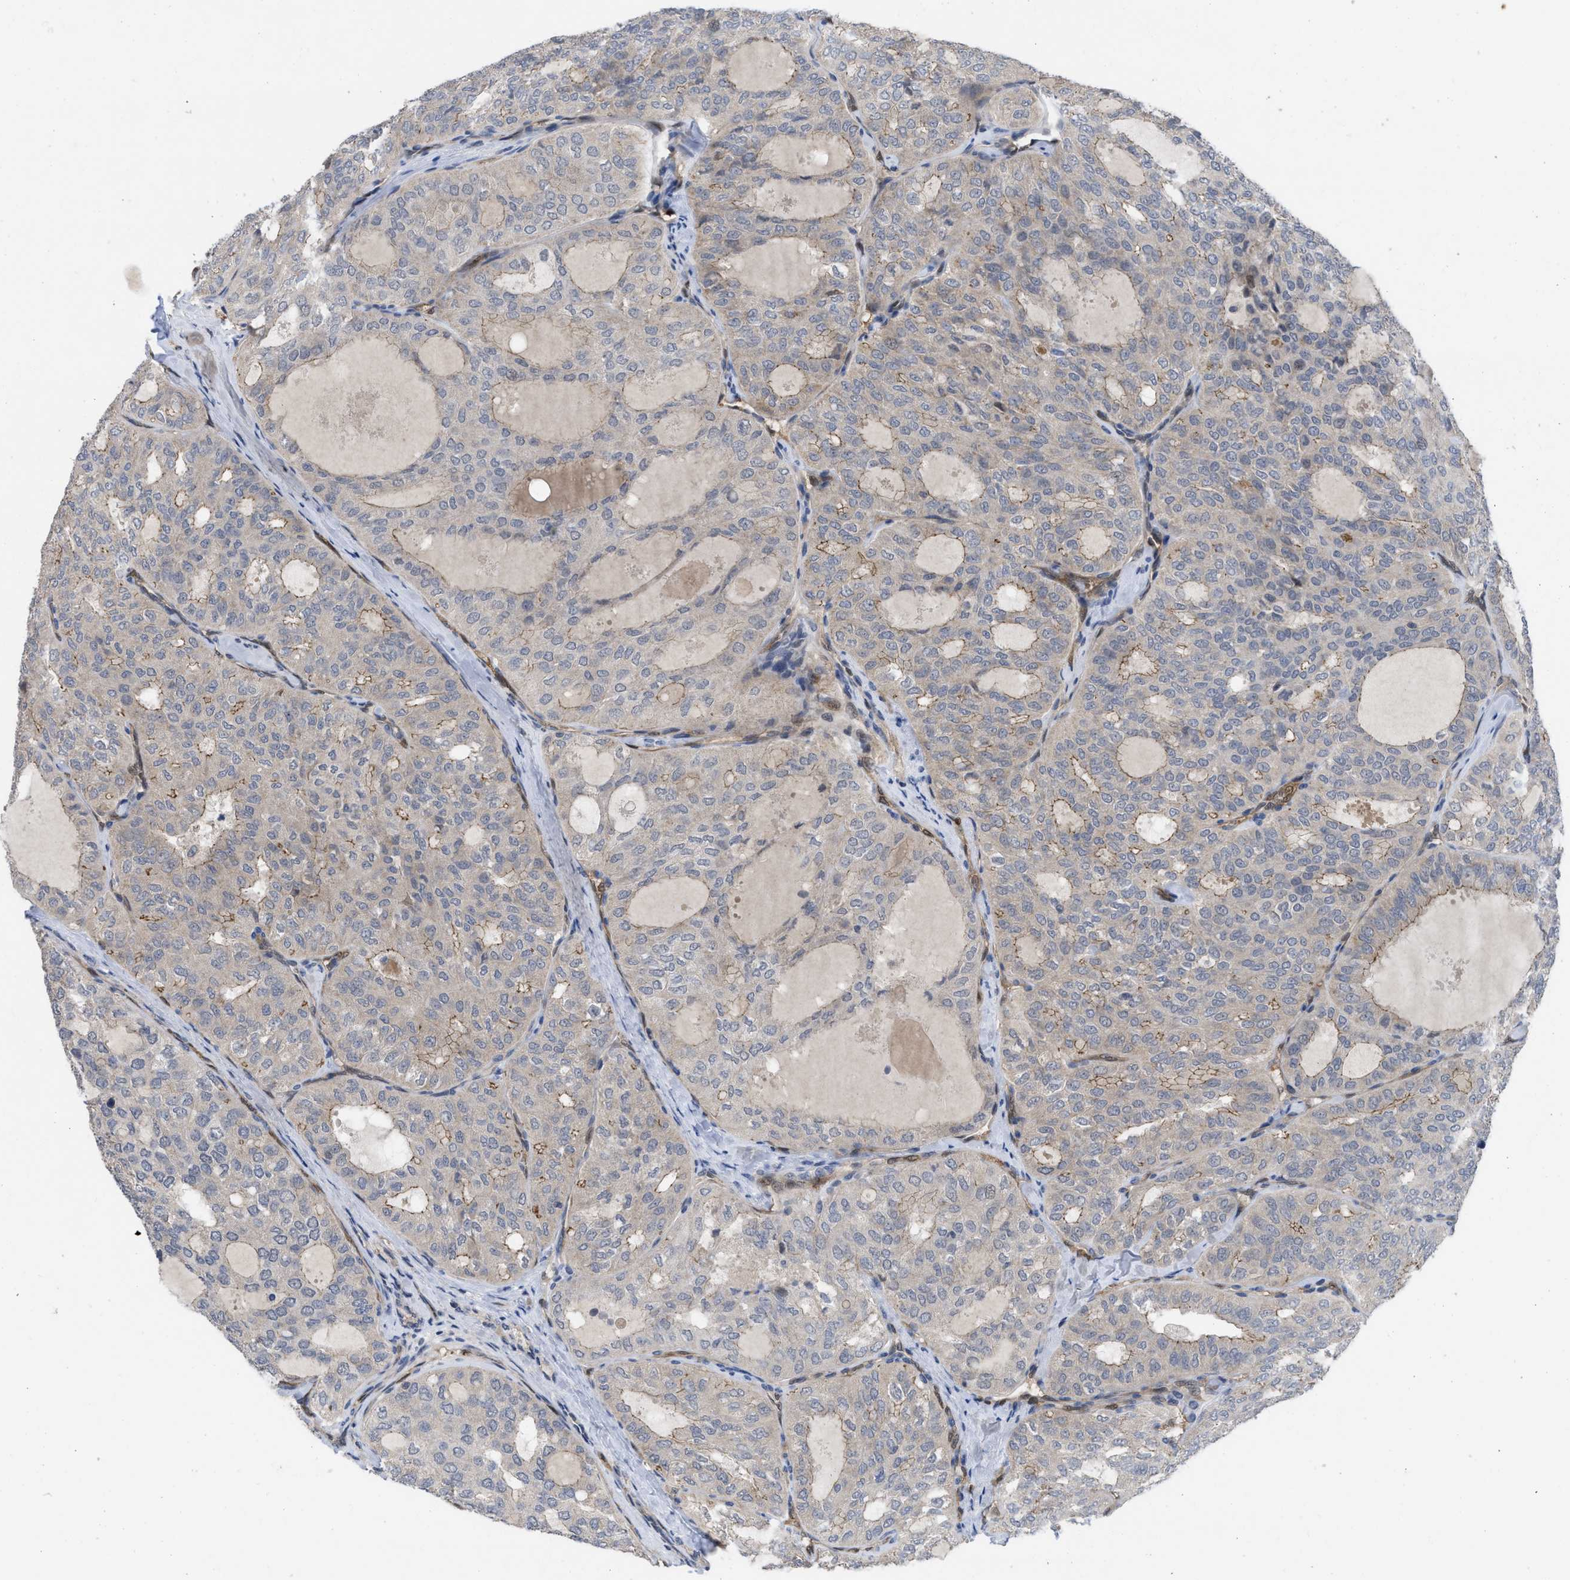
{"staining": {"intensity": "weak", "quantity": "<25%", "location": "cytoplasmic/membranous"}, "tissue": "thyroid cancer", "cell_type": "Tumor cells", "image_type": "cancer", "snomed": [{"axis": "morphology", "description": "Follicular adenoma carcinoma, NOS"}, {"axis": "topography", "description": "Thyroid gland"}], "caption": "Immunohistochemistry (IHC) photomicrograph of human thyroid cancer stained for a protein (brown), which reveals no expression in tumor cells.", "gene": "LDAF1", "patient": {"sex": "male", "age": 75}}